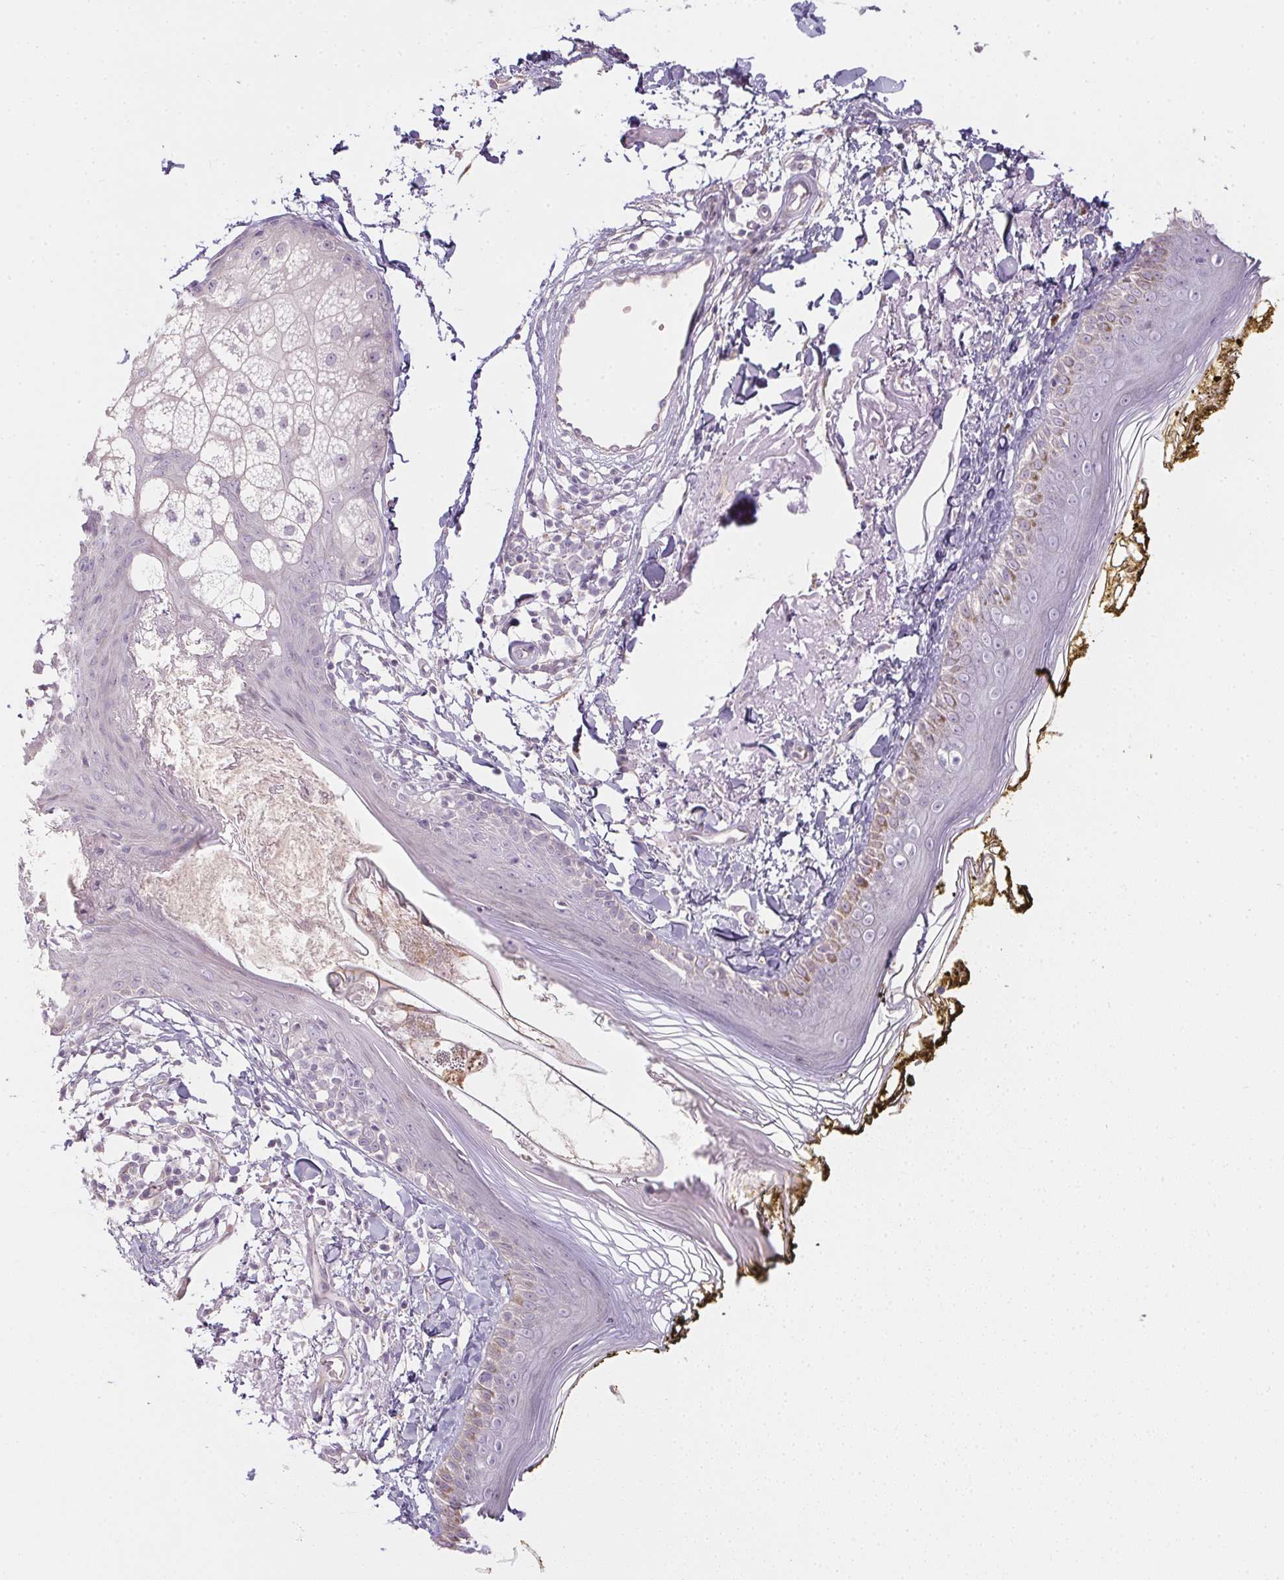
{"staining": {"intensity": "negative", "quantity": "none", "location": "none"}, "tissue": "skin", "cell_type": "Fibroblasts", "image_type": "normal", "snomed": [{"axis": "morphology", "description": "Normal tissue, NOS"}, {"axis": "topography", "description": "Skin"}], "caption": "Immunohistochemistry image of unremarkable human skin stained for a protein (brown), which exhibits no expression in fibroblasts. (Brightfield microscopy of DAB (3,3'-diaminobenzidine) immunohistochemistry (IHC) at high magnification).", "gene": "CTCFL", "patient": {"sex": "male", "age": 76}}